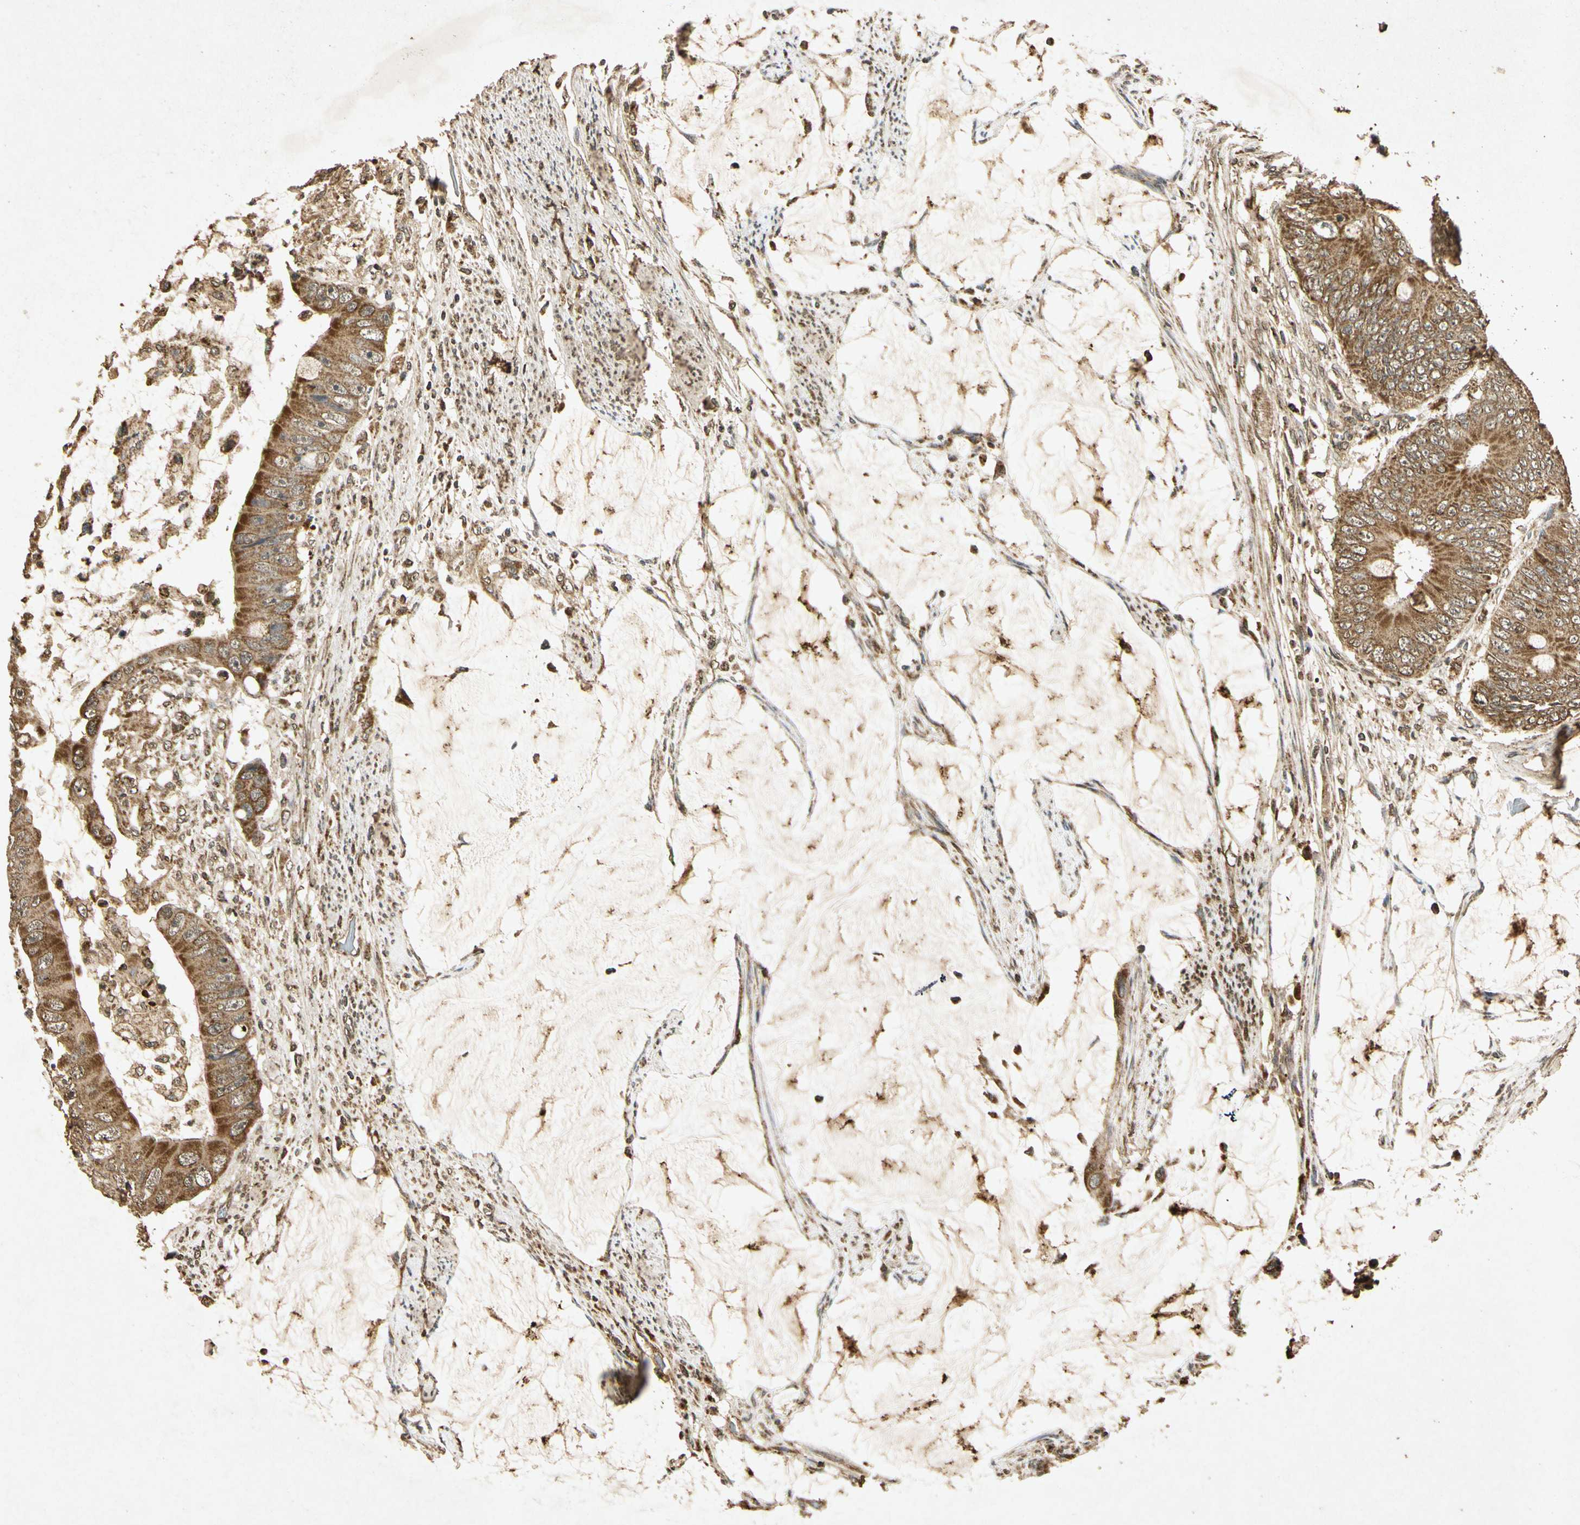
{"staining": {"intensity": "moderate", "quantity": ">75%", "location": "cytoplasmic/membranous"}, "tissue": "colorectal cancer", "cell_type": "Tumor cells", "image_type": "cancer", "snomed": [{"axis": "morphology", "description": "Adenocarcinoma, NOS"}, {"axis": "topography", "description": "Rectum"}], "caption": "DAB immunohistochemical staining of human colorectal cancer demonstrates moderate cytoplasmic/membranous protein expression in about >75% of tumor cells. The staining was performed using DAB to visualize the protein expression in brown, while the nuclei were stained in blue with hematoxylin (Magnification: 20x).", "gene": "PRDX3", "patient": {"sex": "female", "age": 77}}